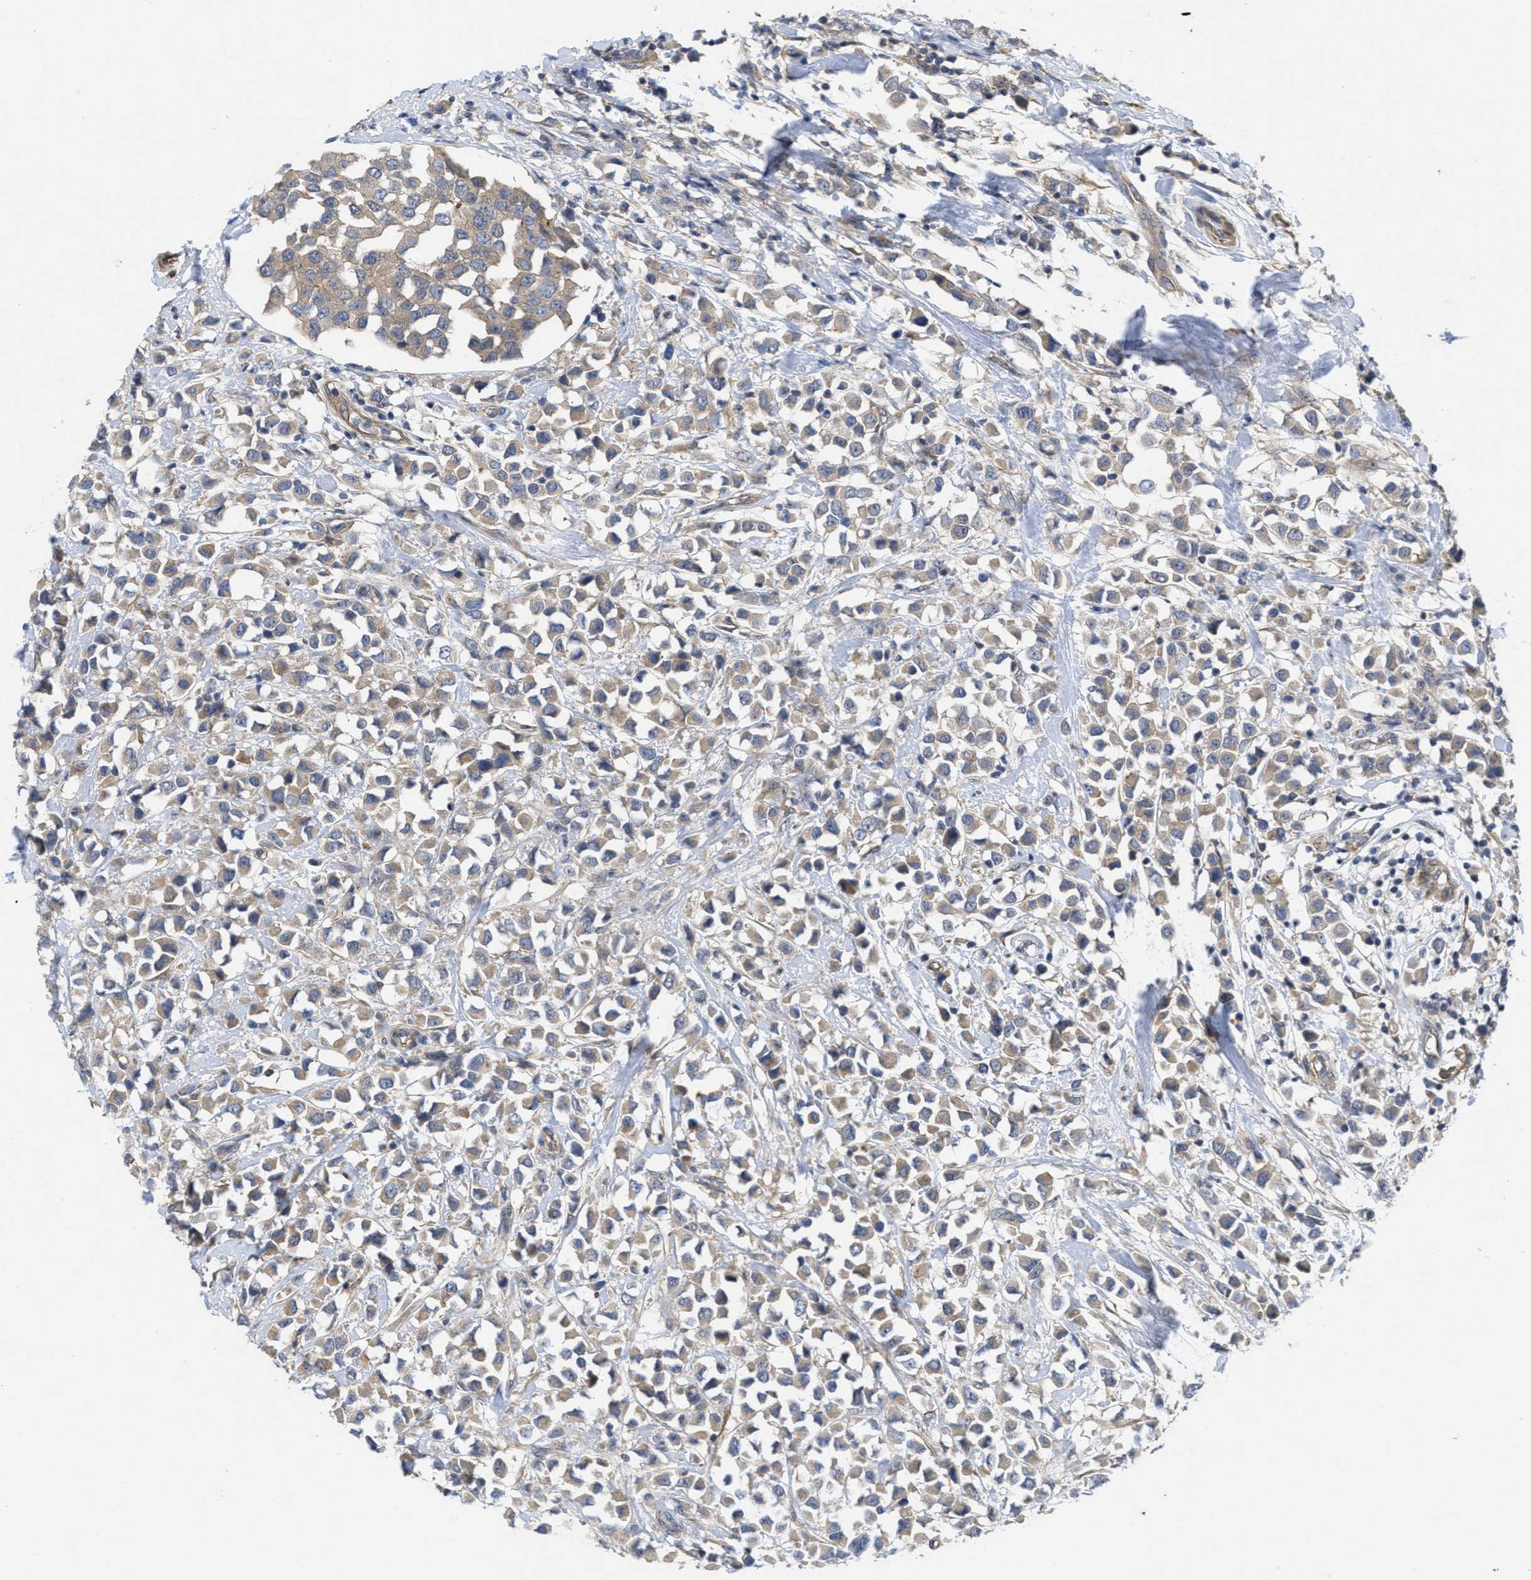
{"staining": {"intensity": "weak", "quantity": ">75%", "location": "cytoplasmic/membranous"}, "tissue": "breast cancer", "cell_type": "Tumor cells", "image_type": "cancer", "snomed": [{"axis": "morphology", "description": "Duct carcinoma"}, {"axis": "topography", "description": "Breast"}], "caption": "This is a micrograph of IHC staining of breast cancer (intraductal carcinoma), which shows weak staining in the cytoplasmic/membranous of tumor cells.", "gene": "ARHGEF26", "patient": {"sex": "female", "age": 61}}